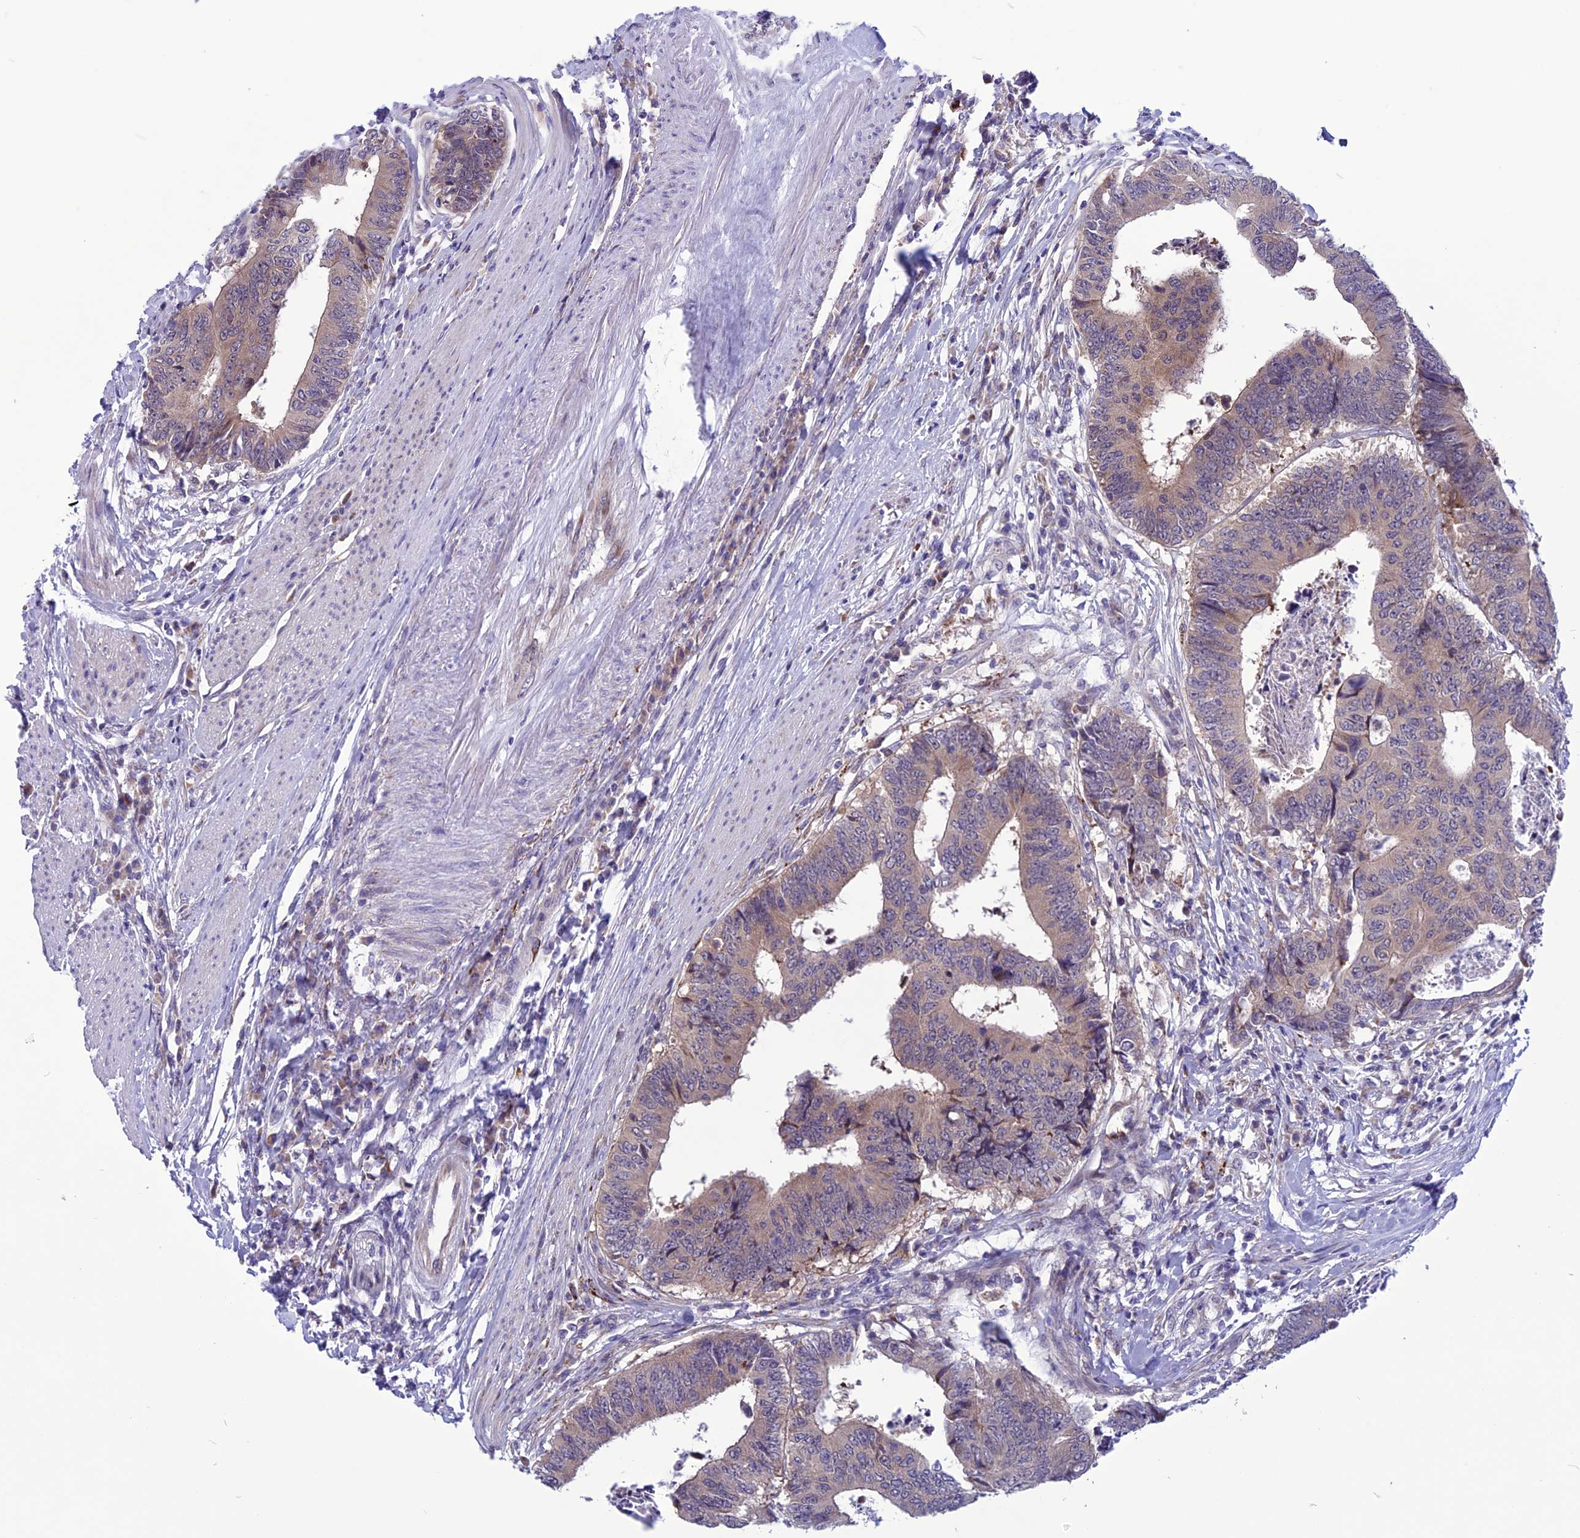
{"staining": {"intensity": "weak", "quantity": "<25%", "location": "cytoplasmic/membranous"}, "tissue": "colorectal cancer", "cell_type": "Tumor cells", "image_type": "cancer", "snomed": [{"axis": "morphology", "description": "Adenocarcinoma, NOS"}, {"axis": "topography", "description": "Rectum"}], "caption": "Tumor cells show no significant positivity in colorectal cancer.", "gene": "PSMF1", "patient": {"sex": "male", "age": 84}}